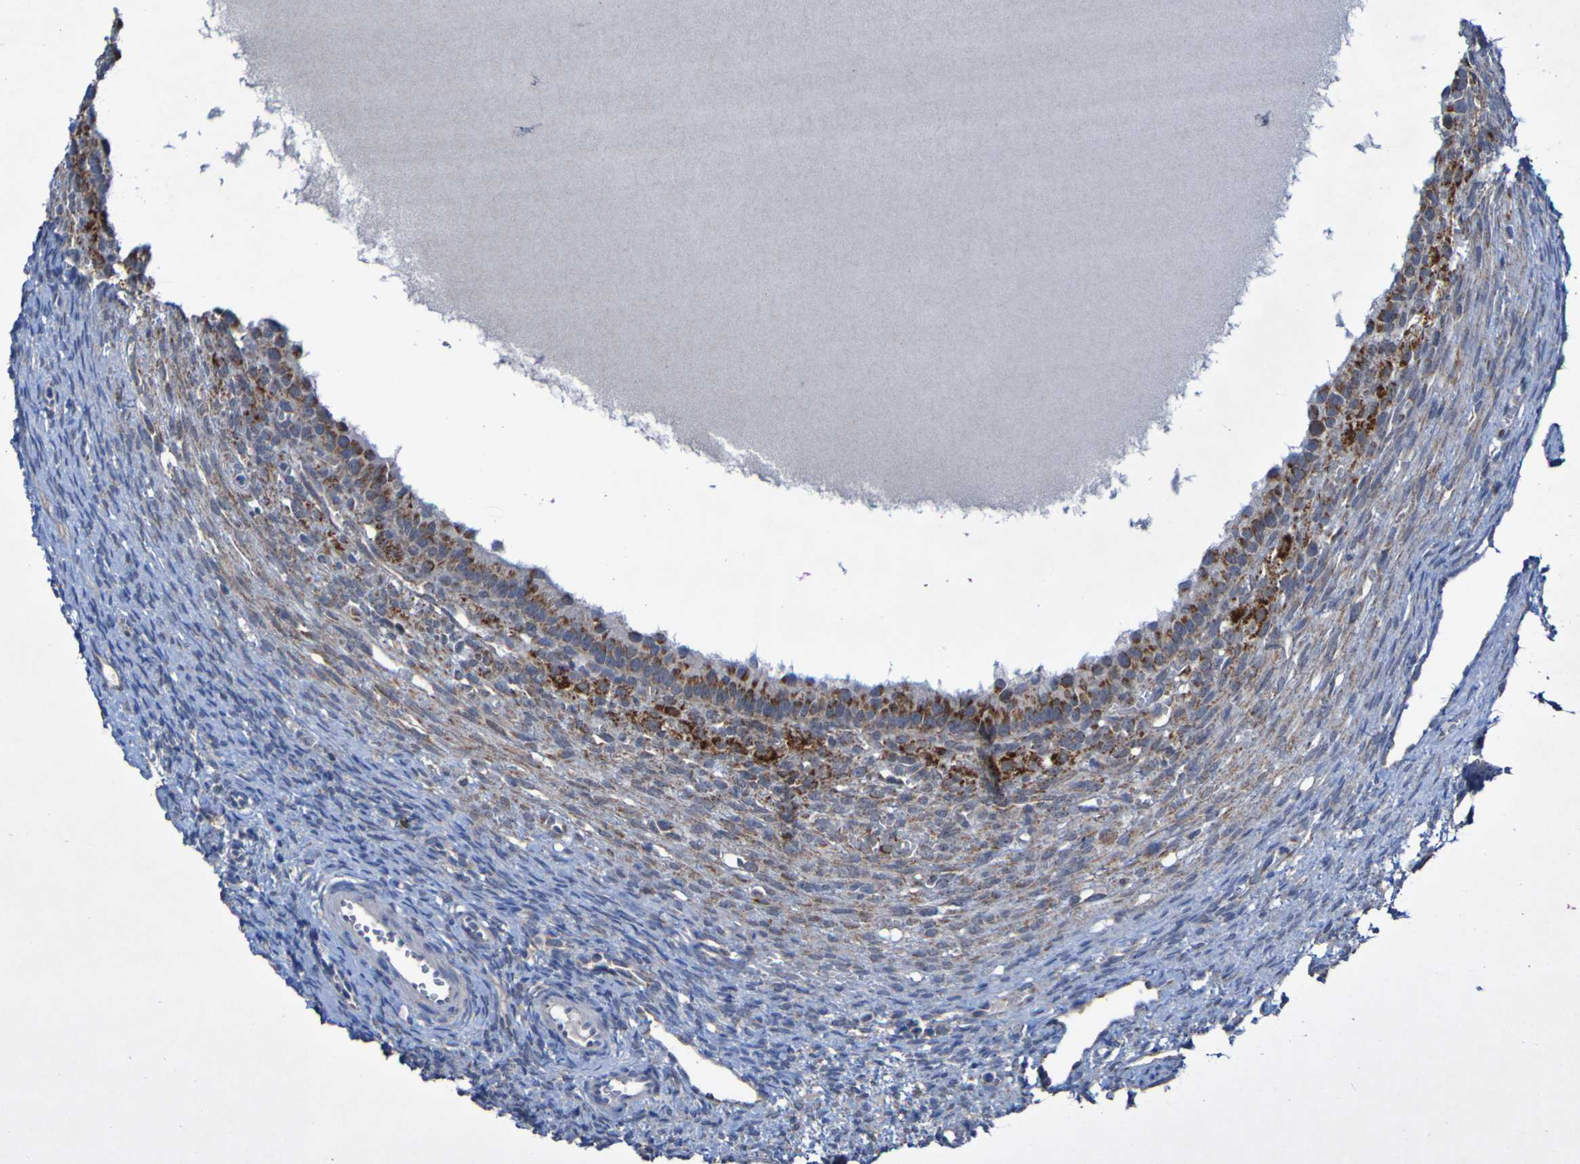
{"staining": {"intensity": "moderate", "quantity": ">75%", "location": "cytoplasmic/membranous"}, "tissue": "ovary", "cell_type": "Follicle cells", "image_type": "normal", "snomed": [{"axis": "morphology", "description": "Normal tissue, NOS"}, {"axis": "topography", "description": "Ovary"}], "caption": "IHC staining of benign ovary, which displays medium levels of moderate cytoplasmic/membranous staining in approximately >75% of follicle cells indicating moderate cytoplasmic/membranous protein staining. The staining was performed using DAB (3,3'-diaminobenzidine) (brown) for protein detection and nuclei were counterstained in hematoxylin (blue).", "gene": "CCDC51", "patient": {"sex": "female", "age": 33}}